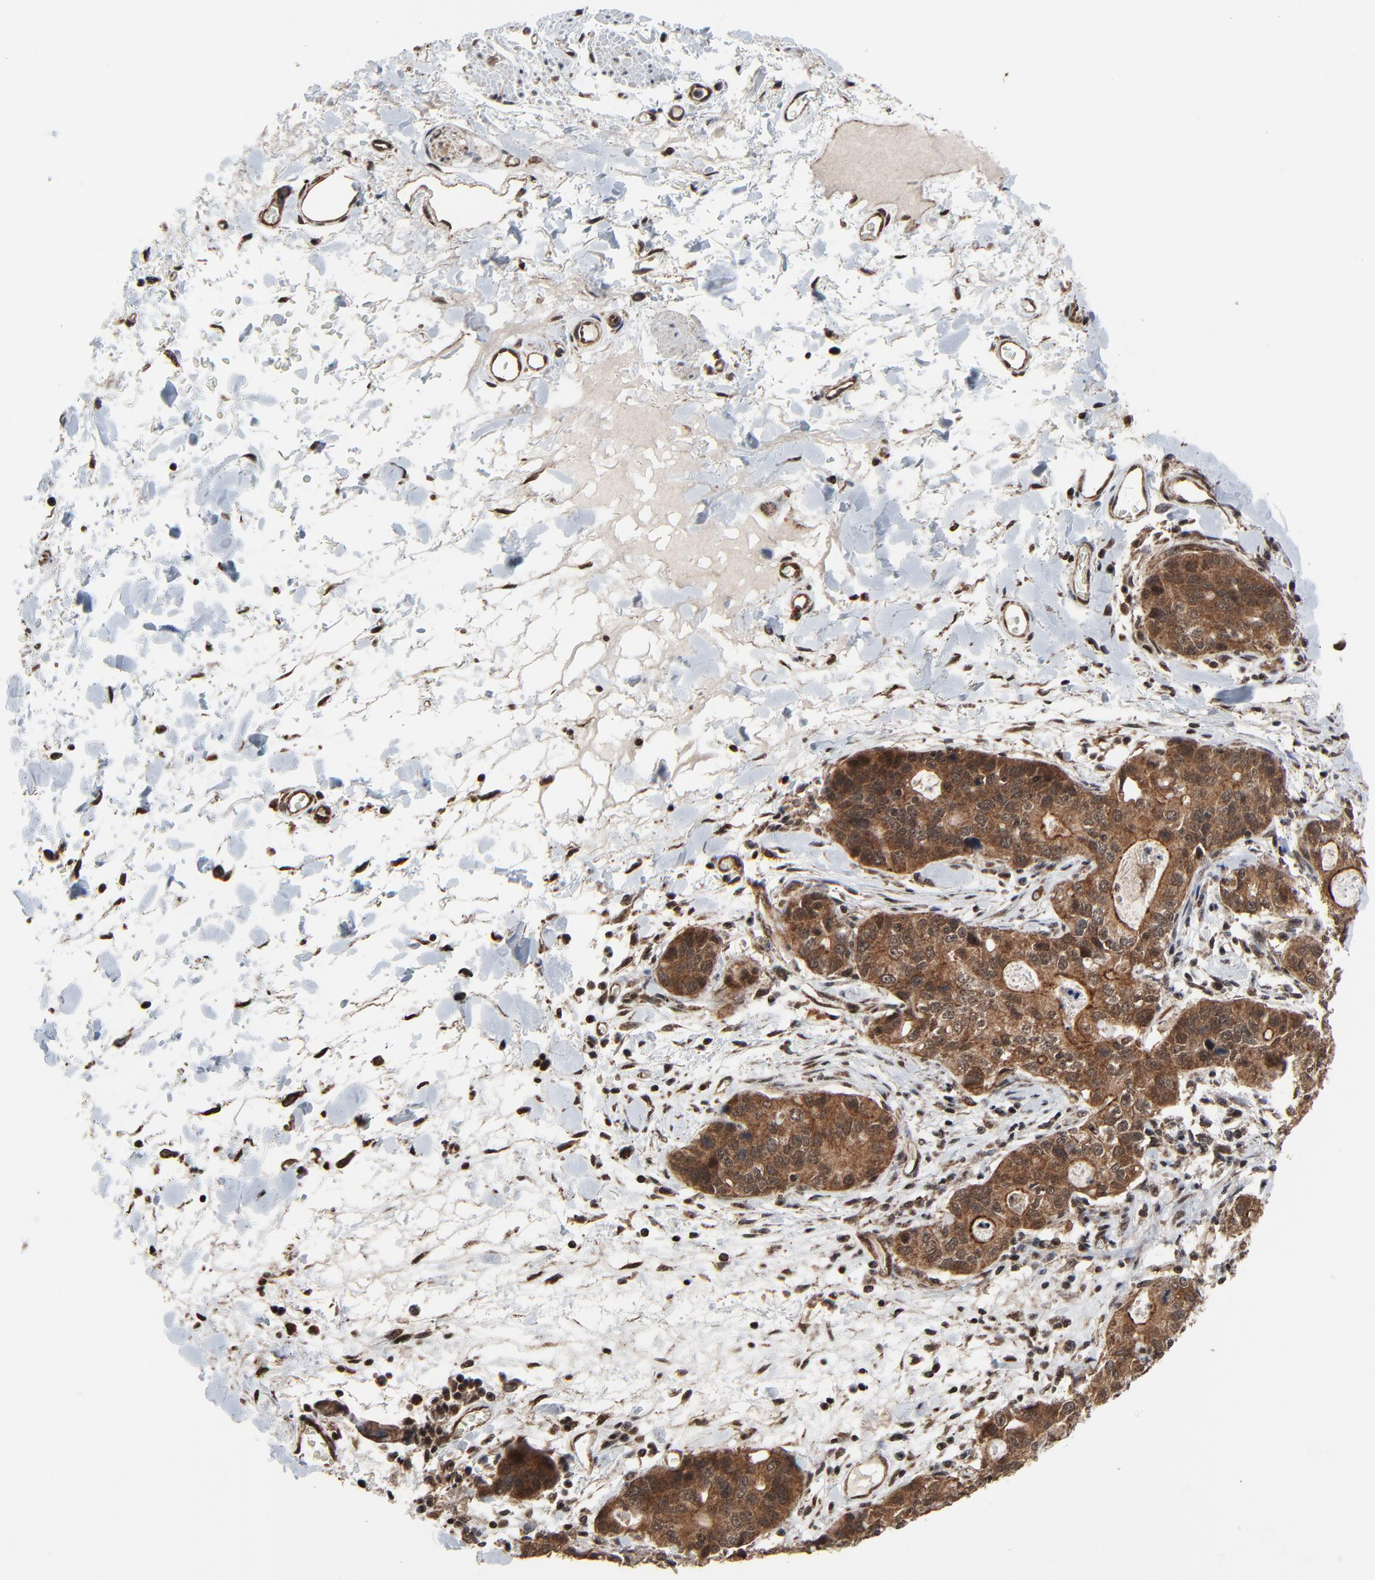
{"staining": {"intensity": "moderate", "quantity": ">75%", "location": "cytoplasmic/membranous,nuclear"}, "tissue": "stomach cancer", "cell_type": "Tumor cells", "image_type": "cancer", "snomed": [{"axis": "morphology", "description": "Adenocarcinoma, NOS"}, {"axis": "topography", "description": "Esophagus"}, {"axis": "topography", "description": "Stomach"}], "caption": "The immunohistochemical stain highlights moderate cytoplasmic/membranous and nuclear expression in tumor cells of stomach cancer tissue.", "gene": "RHOJ", "patient": {"sex": "male", "age": 74}}